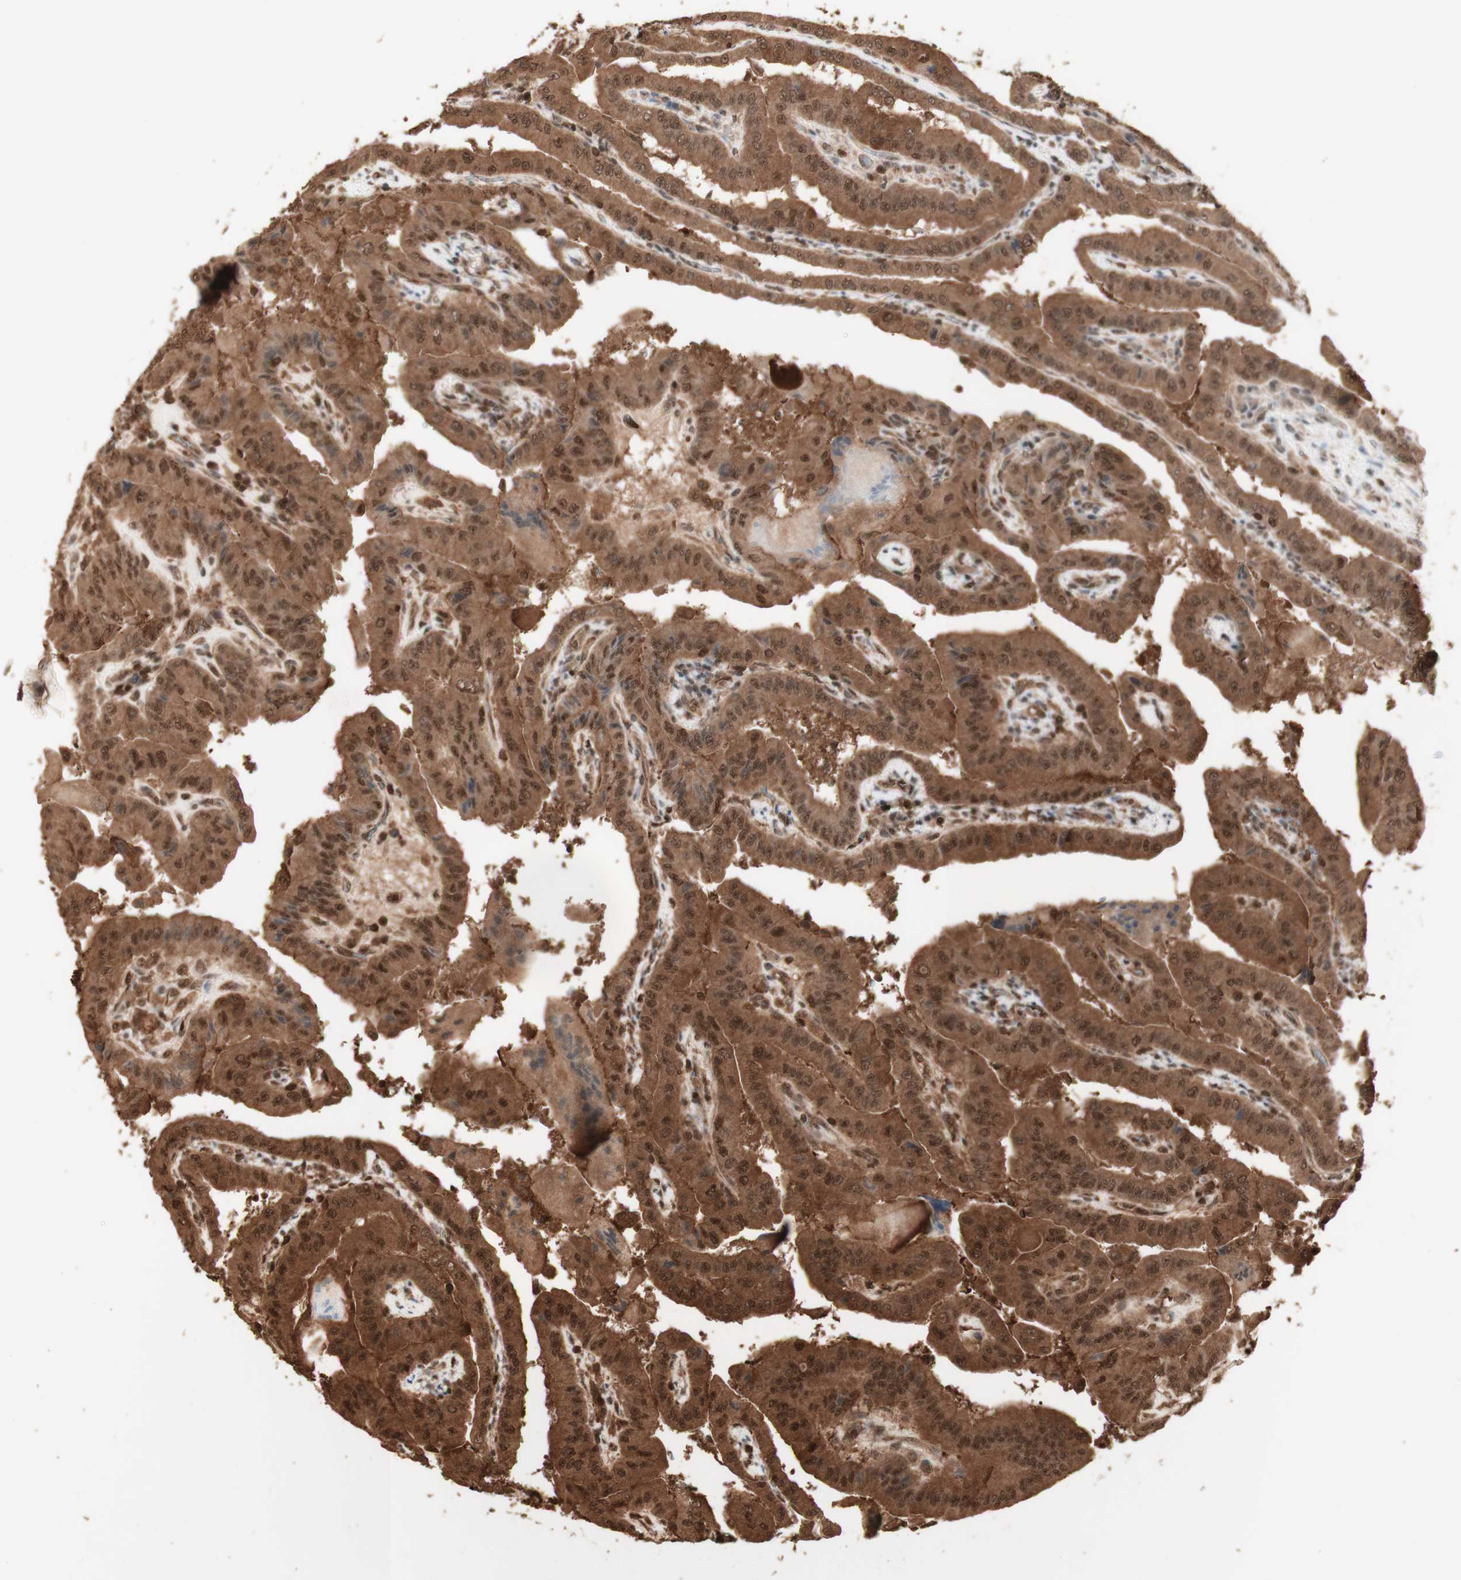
{"staining": {"intensity": "strong", "quantity": ">75%", "location": "cytoplasmic/membranous,nuclear"}, "tissue": "thyroid cancer", "cell_type": "Tumor cells", "image_type": "cancer", "snomed": [{"axis": "morphology", "description": "Papillary adenocarcinoma, NOS"}, {"axis": "topography", "description": "Thyroid gland"}], "caption": "This is a micrograph of IHC staining of thyroid papillary adenocarcinoma, which shows strong positivity in the cytoplasmic/membranous and nuclear of tumor cells.", "gene": "YWHAB", "patient": {"sex": "male", "age": 33}}